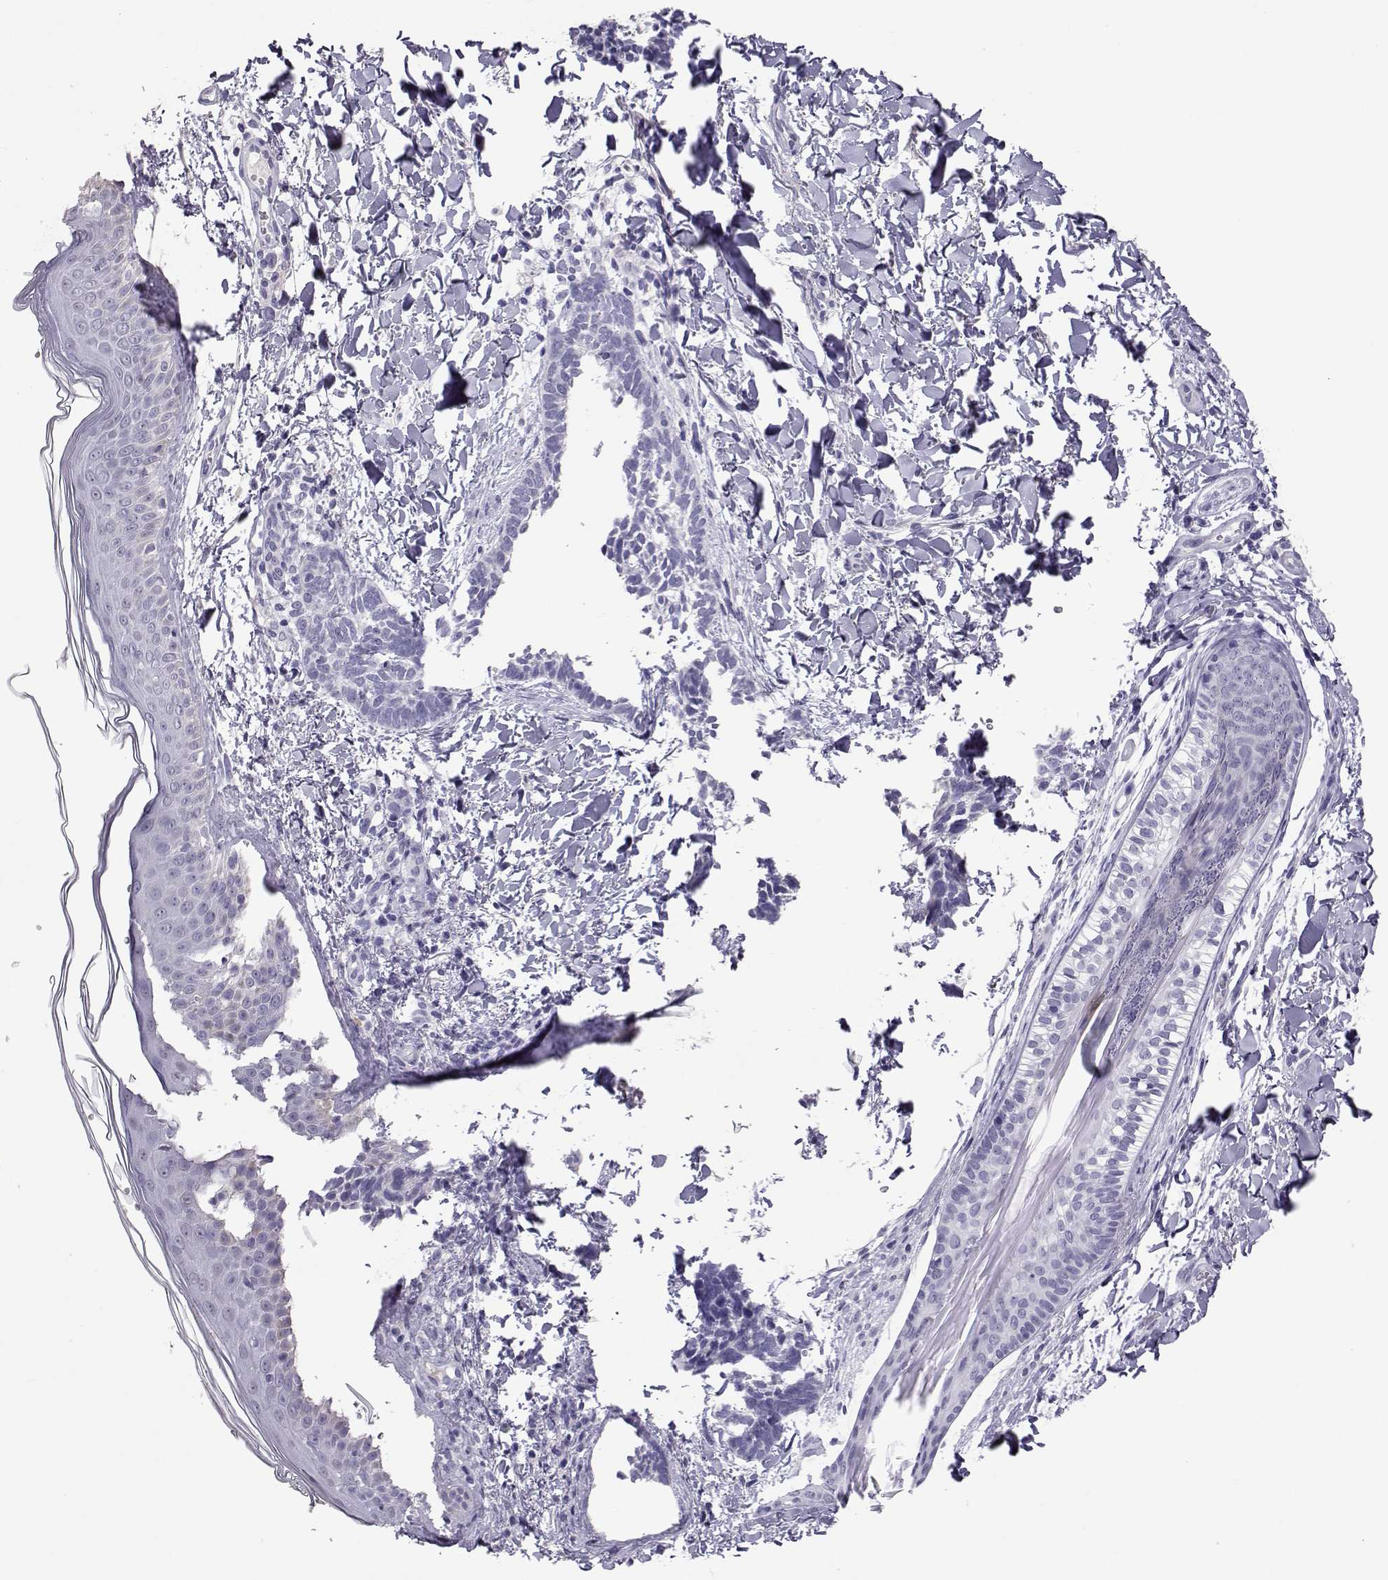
{"staining": {"intensity": "negative", "quantity": "none", "location": "none"}, "tissue": "skin cancer", "cell_type": "Tumor cells", "image_type": "cancer", "snomed": [{"axis": "morphology", "description": "Normal tissue, NOS"}, {"axis": "morphology", "description": "Basal cell carcinoma"}, {"axis": "topography", "description": "Skin"}], "caption": "Immunohistochemistry micrograph of neoplastic tissue: skin cancer (basal cell carcinoma) stained with DAB (3,3'-diaminobenzidine) exhibits no significant protein expression in tumor cells.", "gene": "PMCH", "patient": {"sex": "male", "age": 46}}